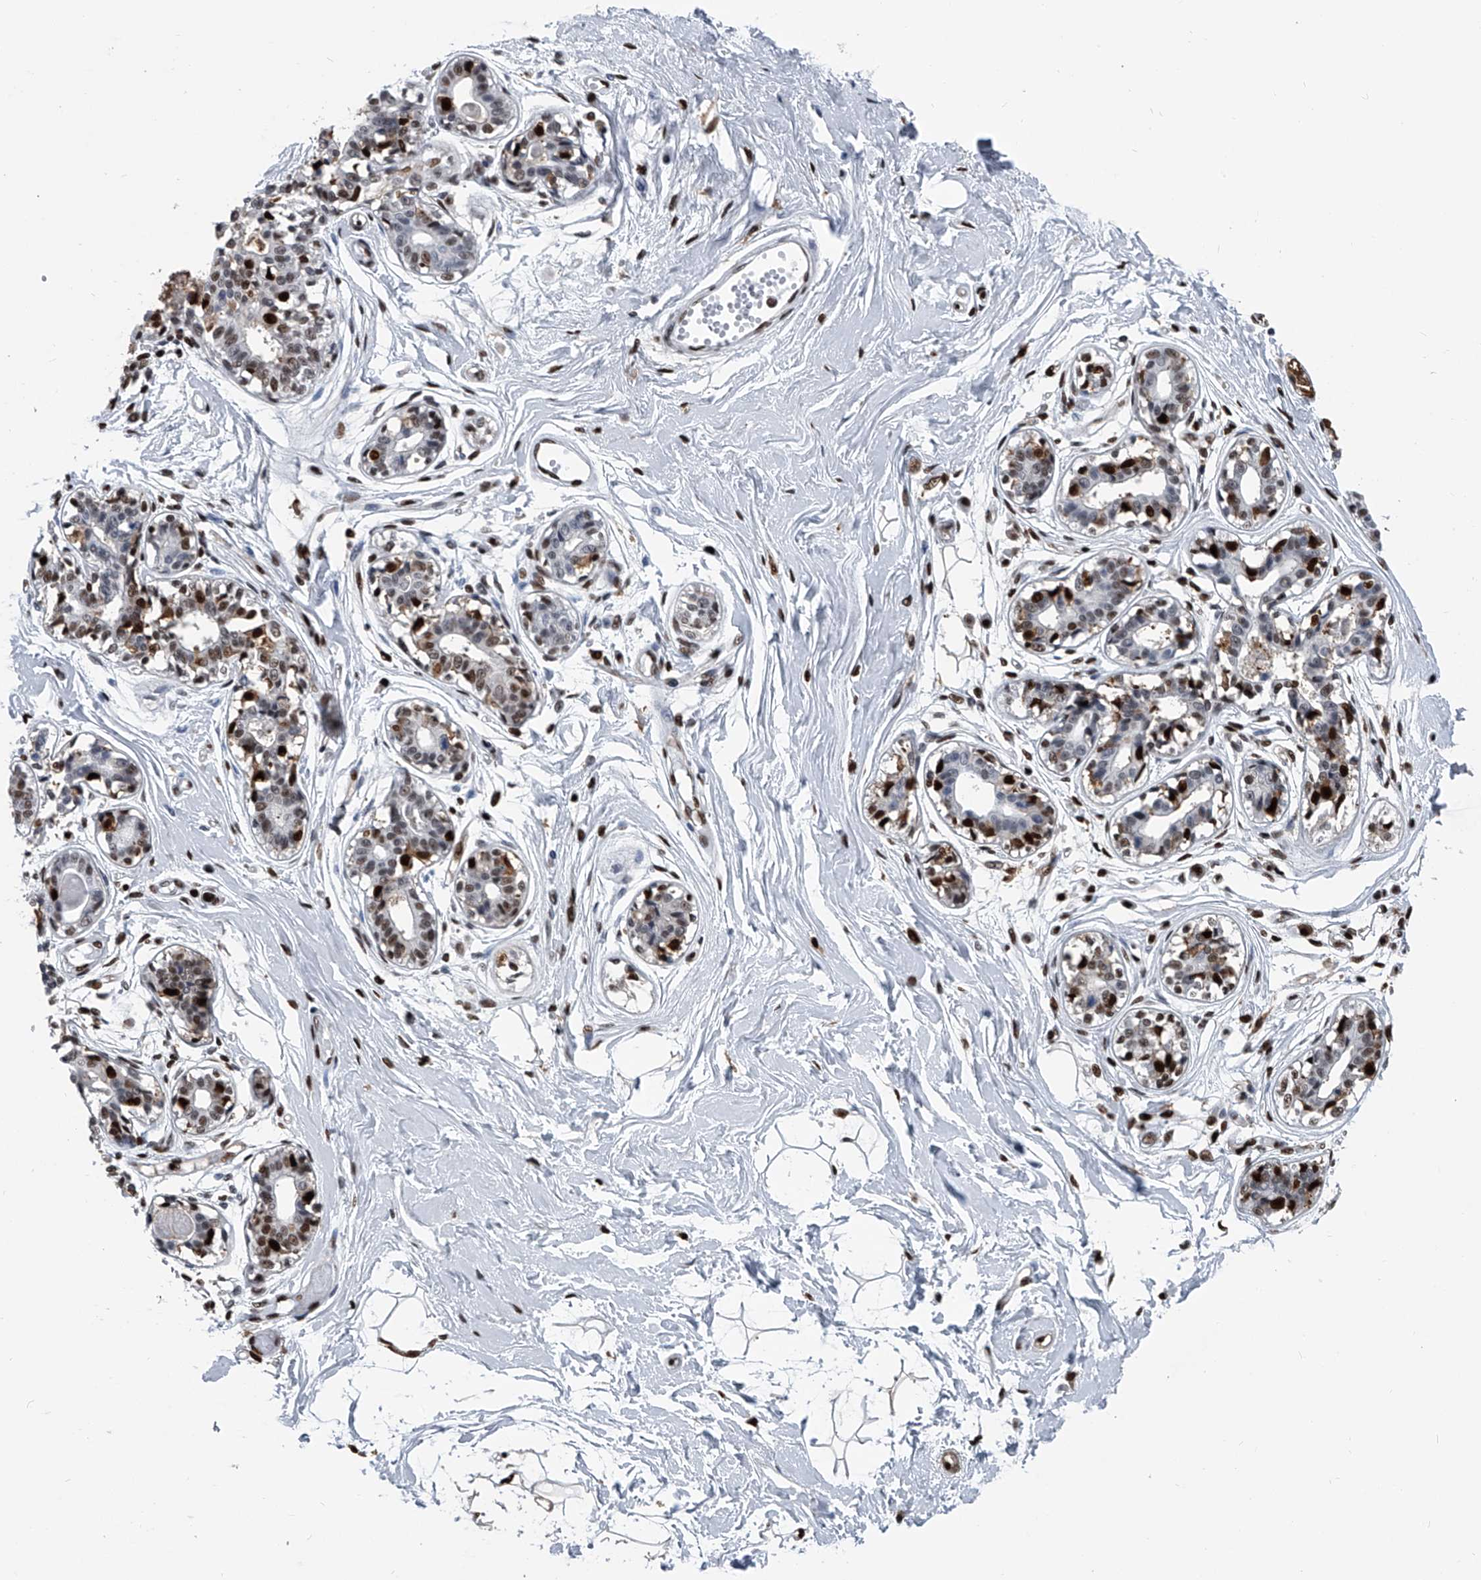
{"staining": {"intensity": "moderate", "quantity": "<25%", "location": "nuclear"}, "tissue": "breast", "cell_type": "Adipocytes", "image_type": "normal", "snomed": [{"axis": "morphology", "description": "Normal tissue, NOS"}, {"axis": "topography", "description": "Breast"}], "caption": "Moderate nuclear protein expression is present in about <25% of adipocytes in breast.", "gene": "FKBP5", "patient": {"sex": "female", "age": 45}}